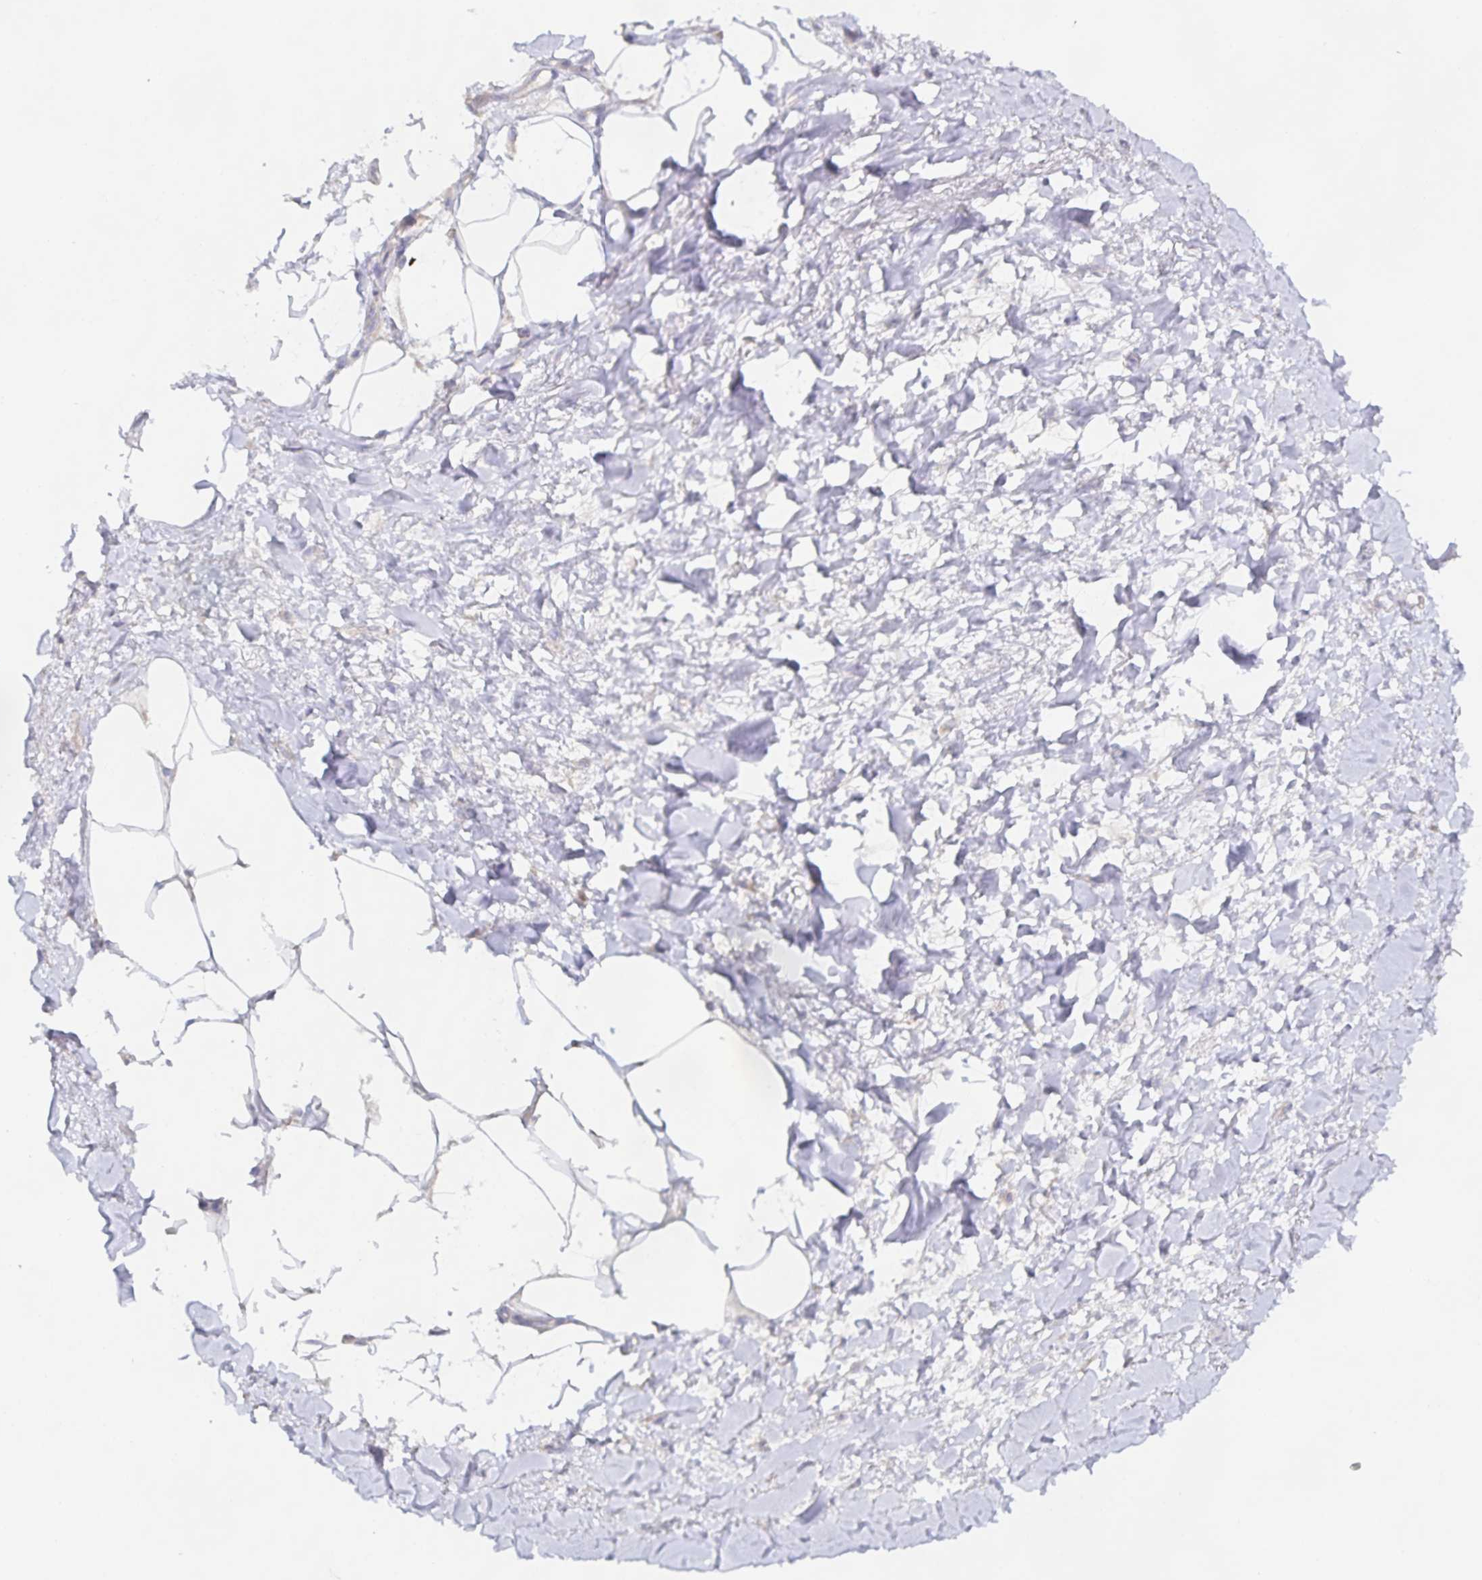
{"staining": {"intensity": "negative", "quantity": "none", "location": "none"}, "tissue": "adipose tissue", "cell_type": "Adipocytes", "image_type": "normal", "snomed": [{"axis": "morphology", "description": "Normal tissue, NOS"}, {"axis": "topography", "description": "Vagina"}, {"axis": "topography", "description": "Peripheral nerve tissue"}], "caption": "This is an IHC micrograph of normal adipose tissue. There is no expression in adipocytes.", "gene": "METTL22", "patient": {"sex": "female", "age": 71}}